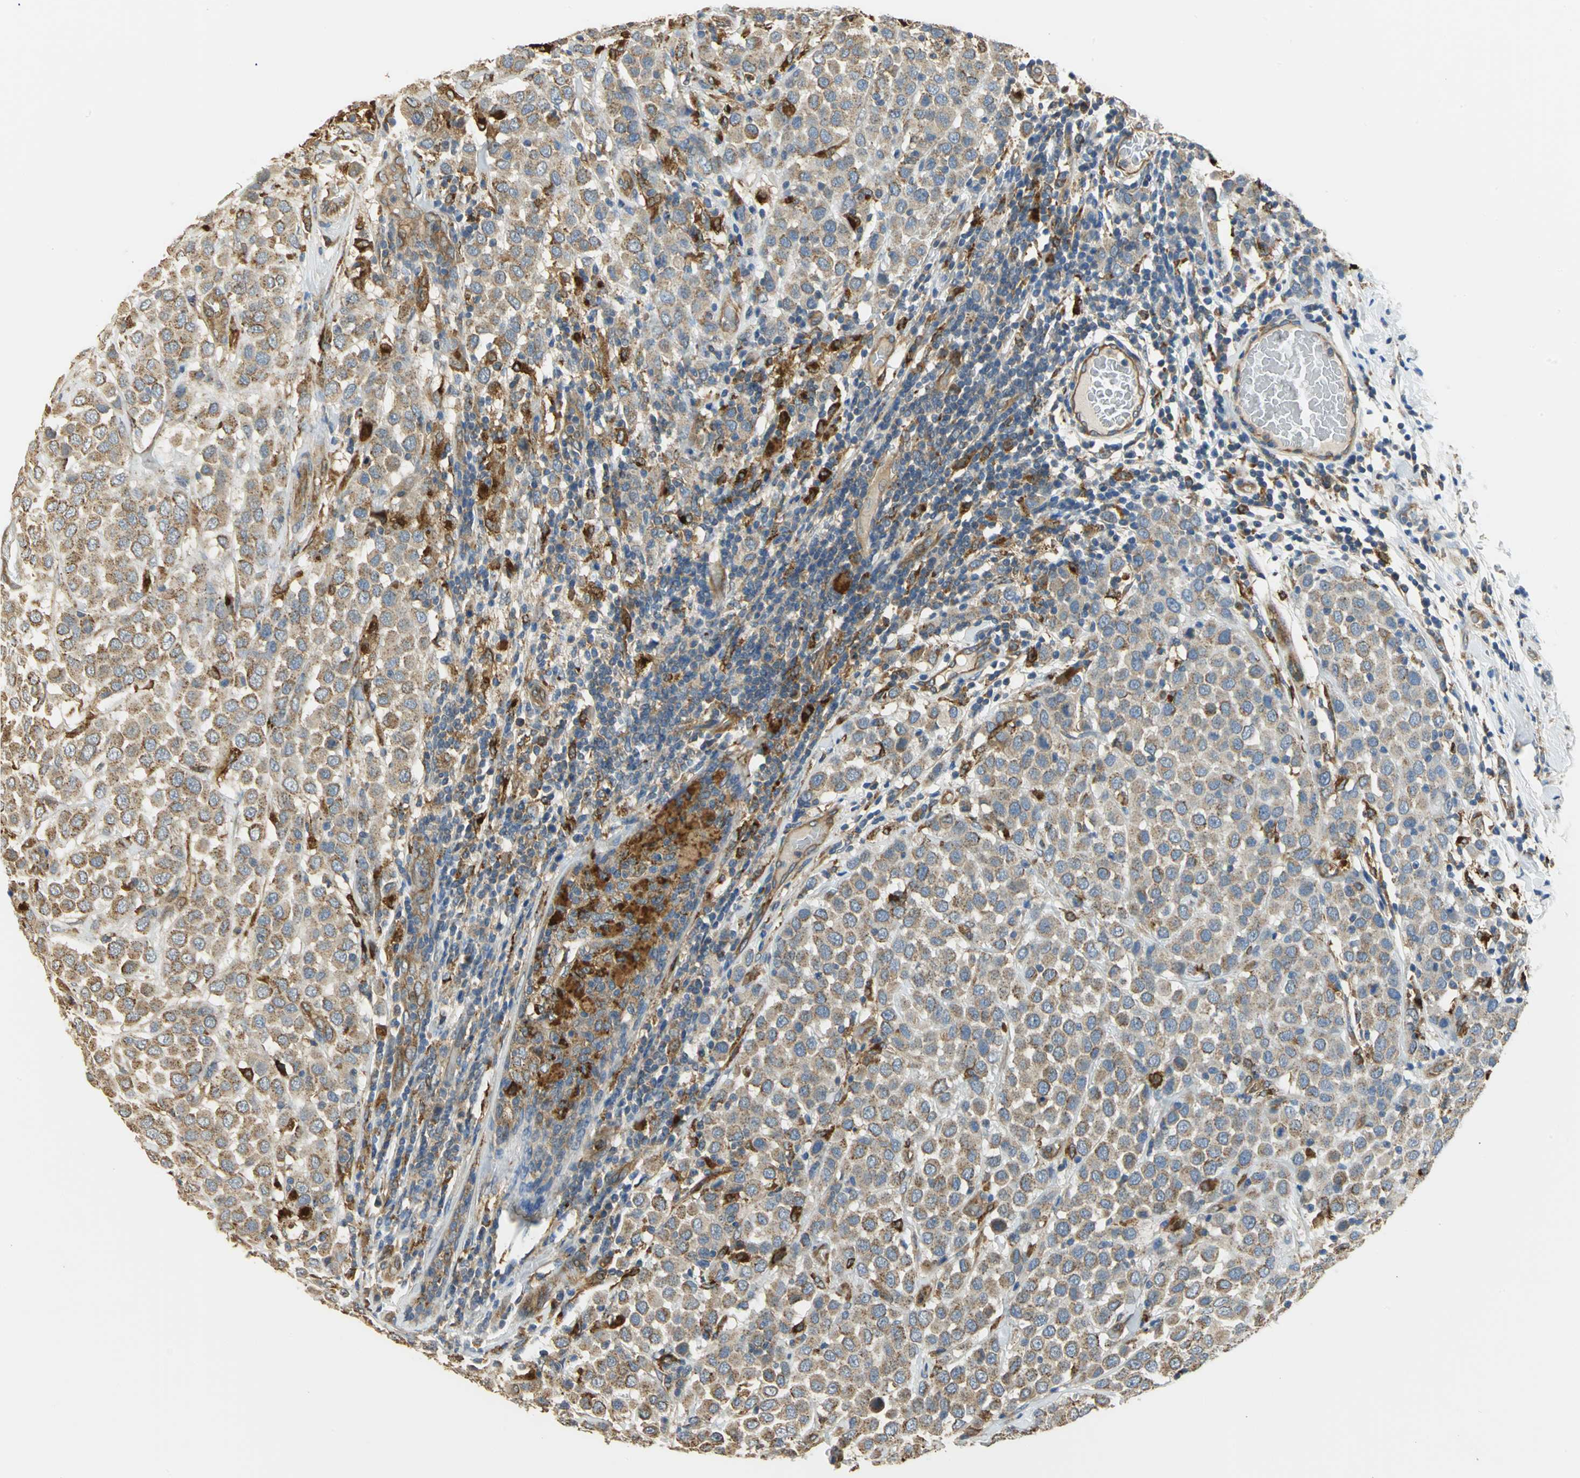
{"staining": {"intensity": "weak", "quantity": ">75%", "location": "cytoplasmic/membranous"}, "tissue": "breast cancer", "cell_type": "Tumor cells", "image_type": "cancer", "snomed": [{"axis": "morphology", "description": "Duct carcinoma"}, {"axis": "topography", "description": "Breast"}], "caption": "Protein expression analysis of breast invasive ductal carcinoma displays weak cytoplasmic/membranous staining in about >75% of tumor cells.", "gene": "DIAPH2", "patient": {"sex": "female", "age": 61}}